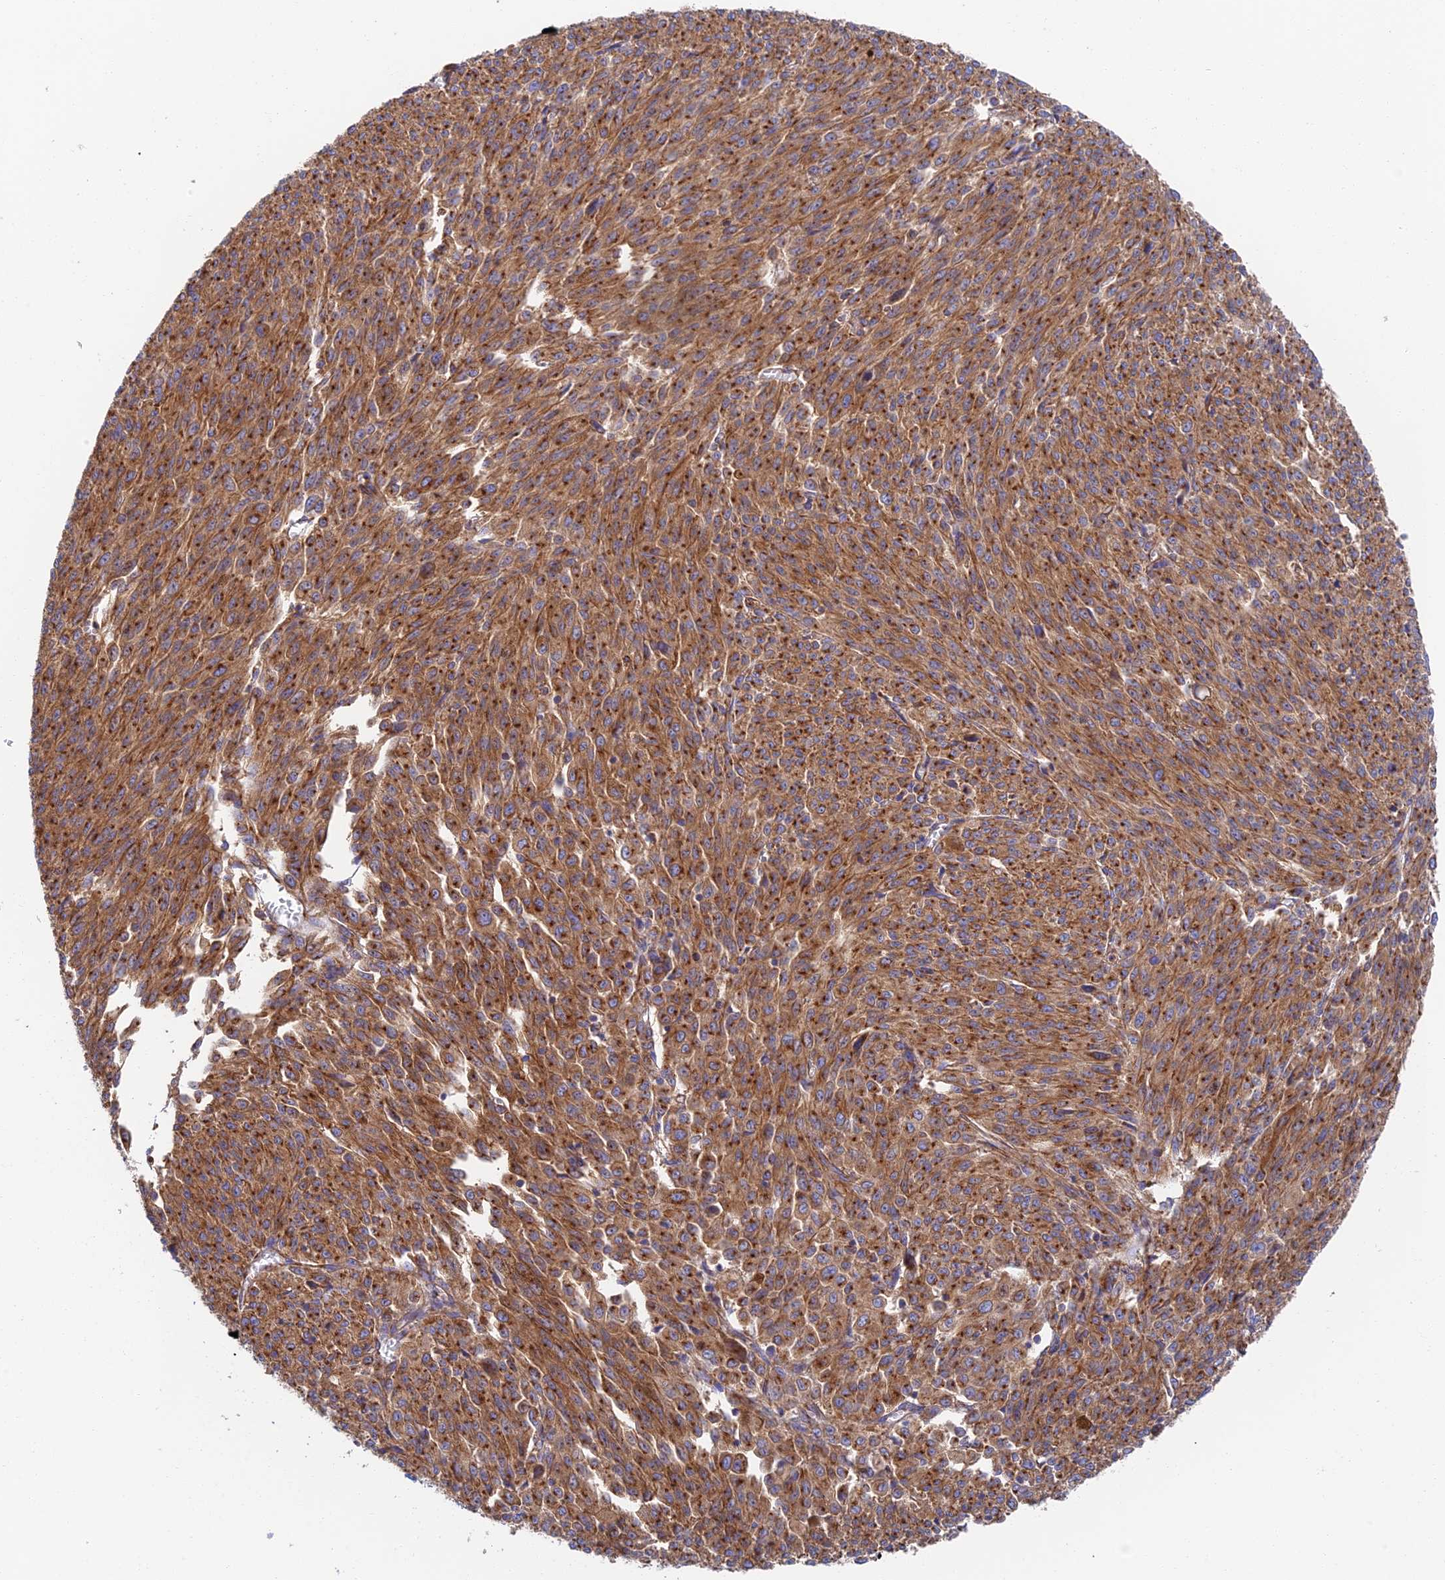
{"staining": {"intensity": "strong", "quantity": ">75%", "location": "cytoplasmic/membranous"}, "tissue": "melanoma", "cell_type": "Tumor cells", "image_type": "cancer", "snomed": [{"axis": "morphology", "description": "Malignant melanoma, NOS"}, {"axis": "topography", "description": "Skin"}], "caption": "The immunohistochemical stain shows strong cytoplasmic/membranous expression in tumor cells of malignant melanoma tissue. The protein of interest is shown in brown color, while the nuclei are stained blue.", "gene": "DCTN2", "patient": {"sex": "female", "age": 52}}